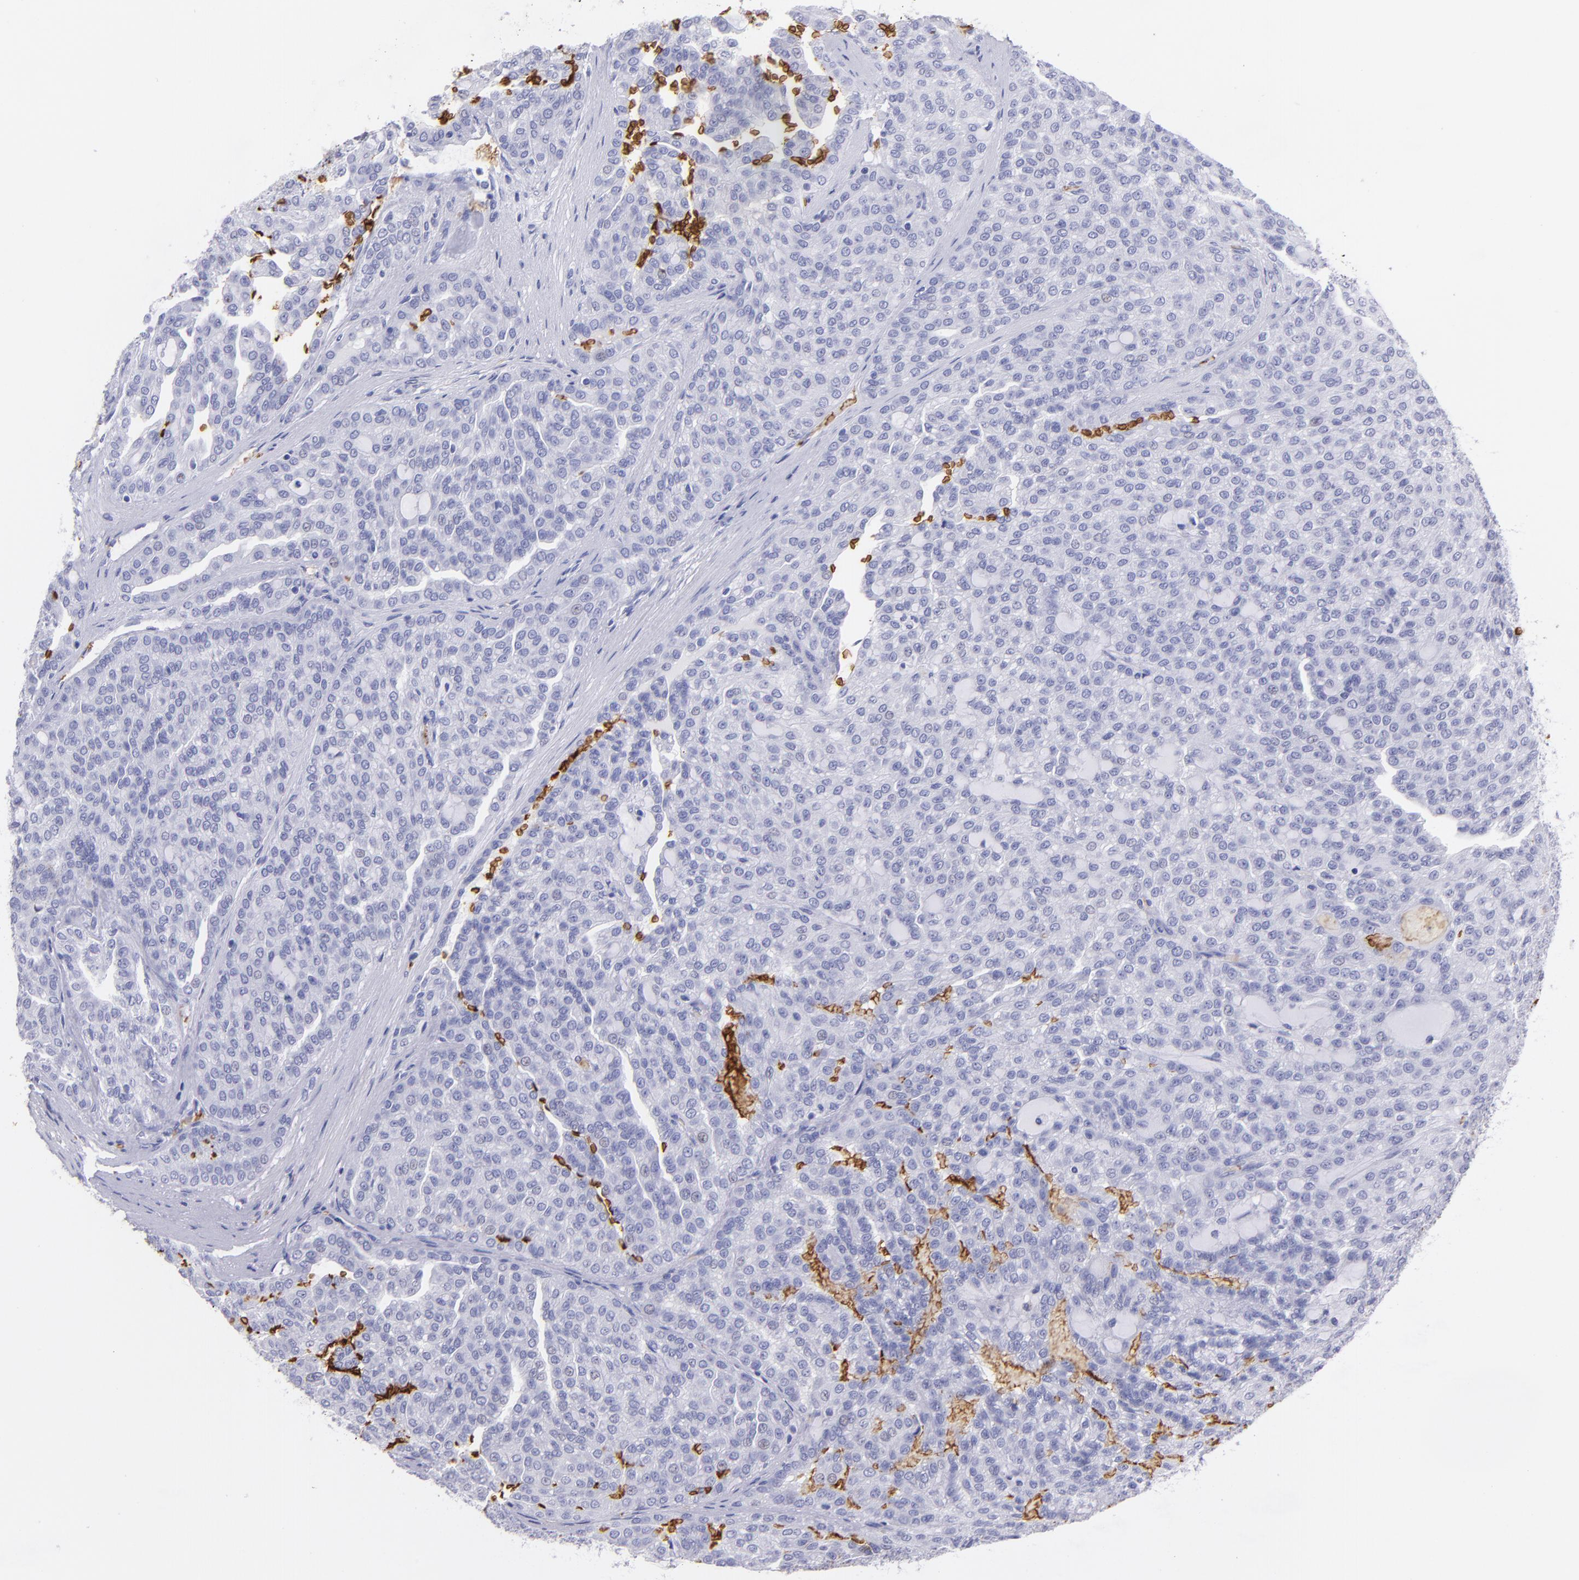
{"staining": {"intensity": "negative", "quantity": "none", "location": "none"}, "tissue": "renal cancer", "cell_type": "Tumor cells", "image_type": "cancer", "snomed": [{"axis": "morphology", "description": "Adenocarcinoma, NOS"}, {"axis": "topography", "description": "Kidney"}], "caption": "Protein analysis of renal adenocarcinoma reveals no significant staining in tumor cells.", "gene": "GYPA", "patient": {"sex": "male", "age": 63}}